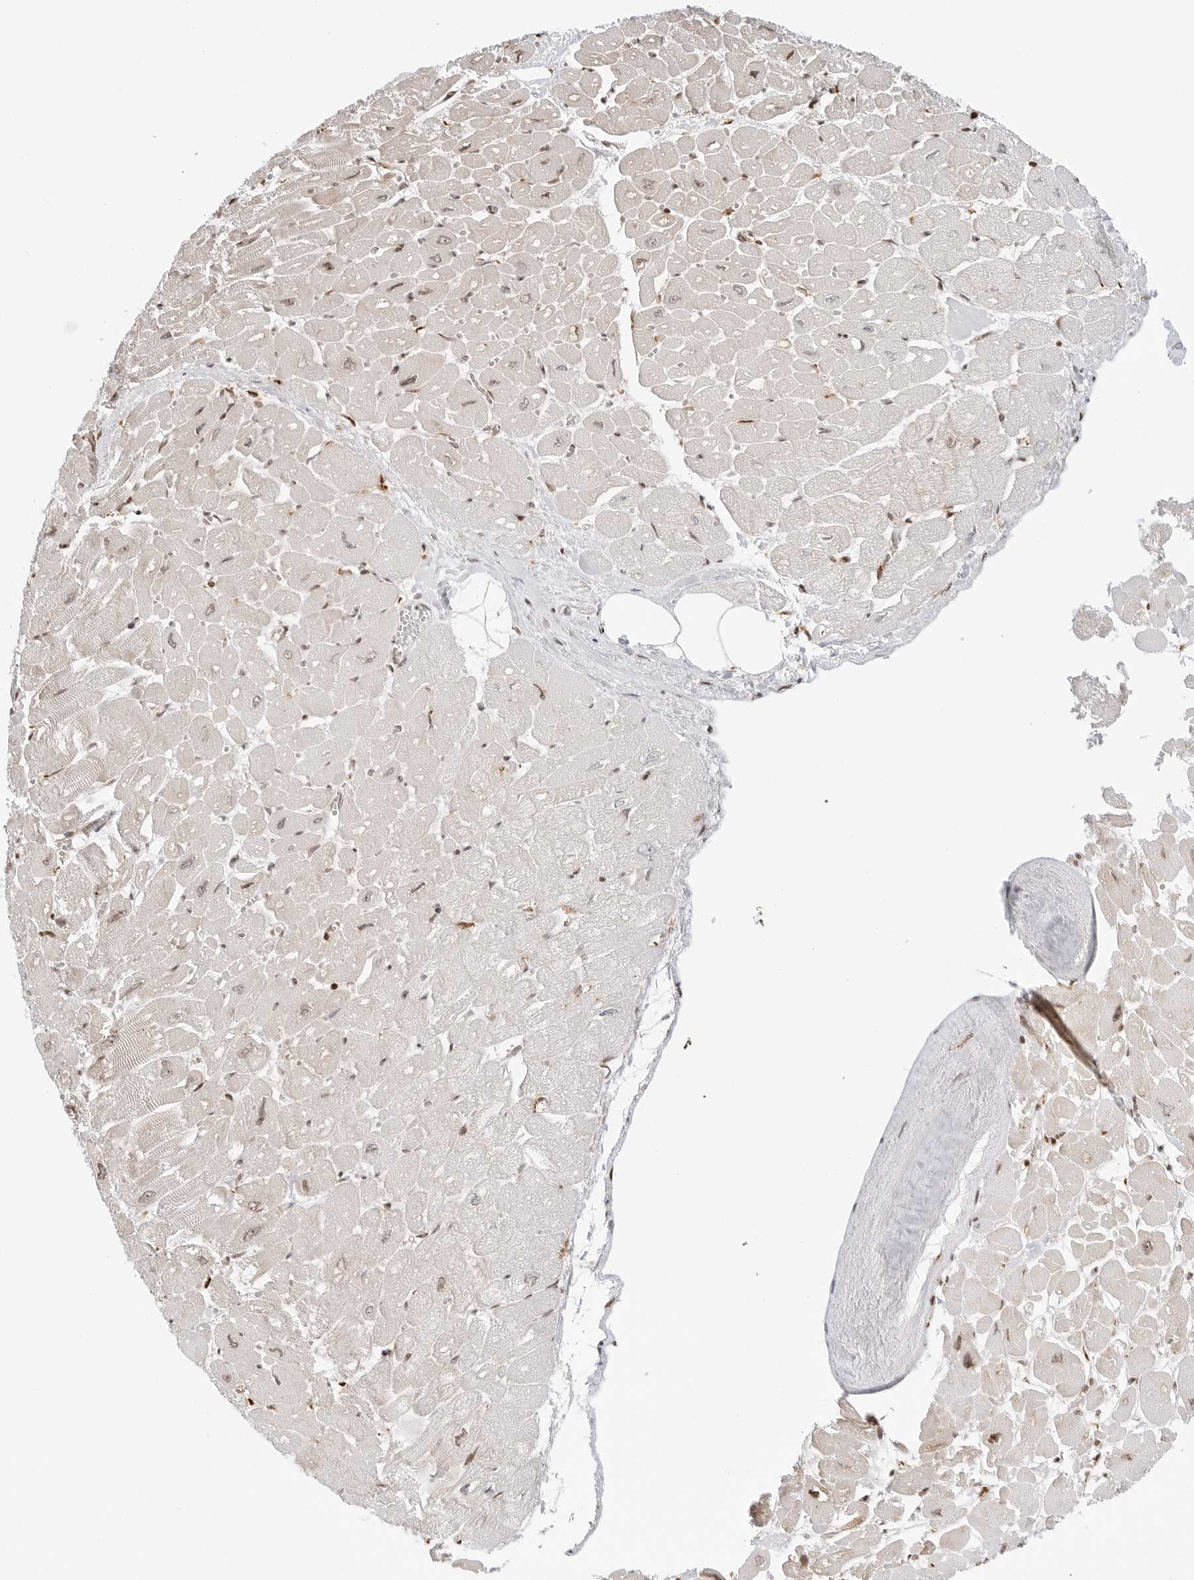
{"staining": {"intensity": "weak", "quantity": "25%-75%", "location": "cytoplasmic/membranous,nuclear"}, "tissue": "heart muscle", "cell_type": "Cardiomyocytes", "image_type": "normal", "snomed": [{"axis": "morphology", "description": "Normal tissue, NOS"}, {"axis": "topography", "description": "Heart"}], "caption": "Cardiomyocytes demonstrate low levels of weak cytoplasmic/membranous,nuclear staining in about 25%-75% of cells in normal human heart muscle. The staining is performed using DAB (3,3'-diaminobenzidine) brown chromogen to label protein expression. The nuclei are counter-stained blue using hematoxylin.", "gene": "FKBP14", "patient": {"sex": "male", "age": 54}}